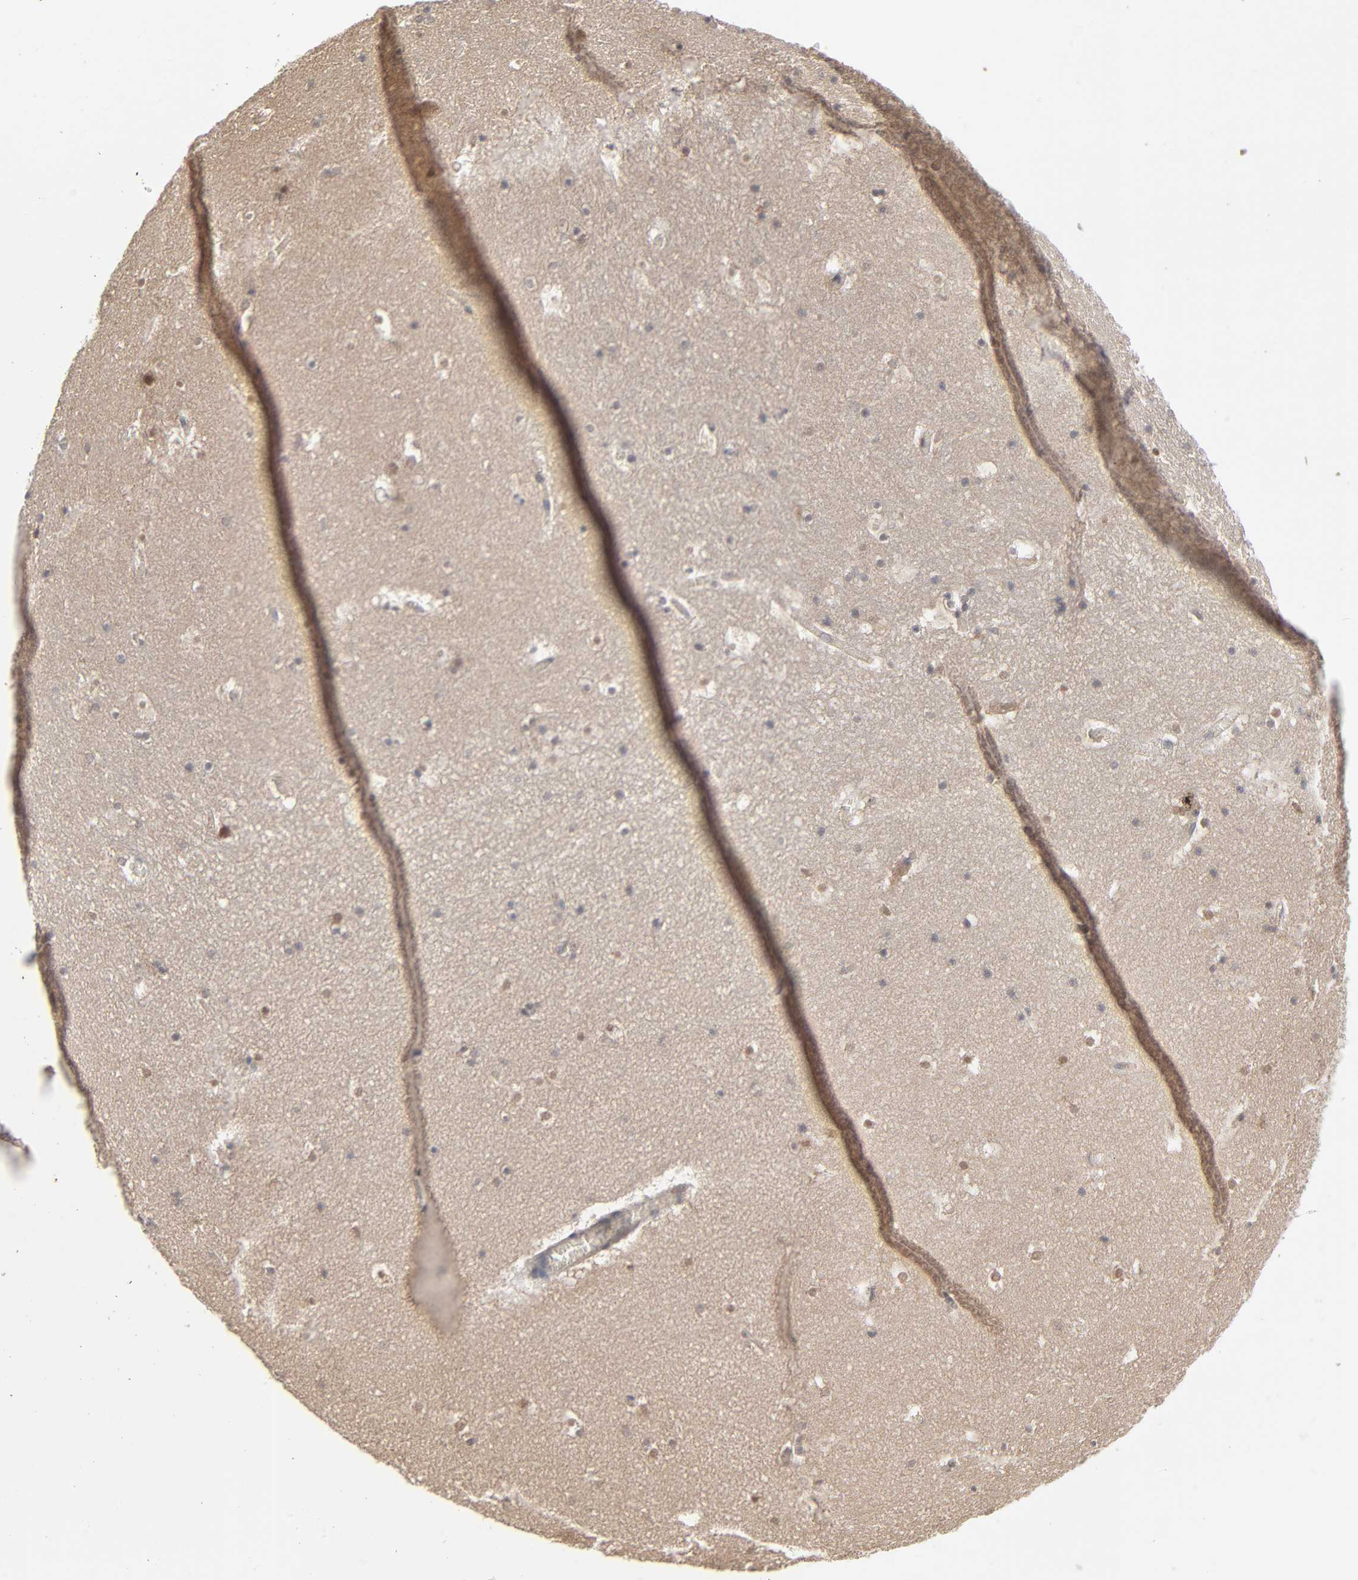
{"staining": {"intensity": "weak", "quantity": "25%-75%", "location": "cytoplasmic/membranous,nuclear"}, "tissue": "hippocampus", "cell_type": "Glial cells", "image_type": "normal", "snomed": [{"axis": "morphology", "description": "Normal tissue, NOS"}, {"axis": "topography", "description": "Hippocampus"}], "caption": "Brown immunohistochemical staining in benign hippocampus shows weak cytoplasmic/membranous,nuclear staining in approximately 25%-75% of glial cells. The protein is shown in brown color, while the nuclei are stained blue.", "gene": "SCFD1", "patient": {"sex": "male", "age": 45}}